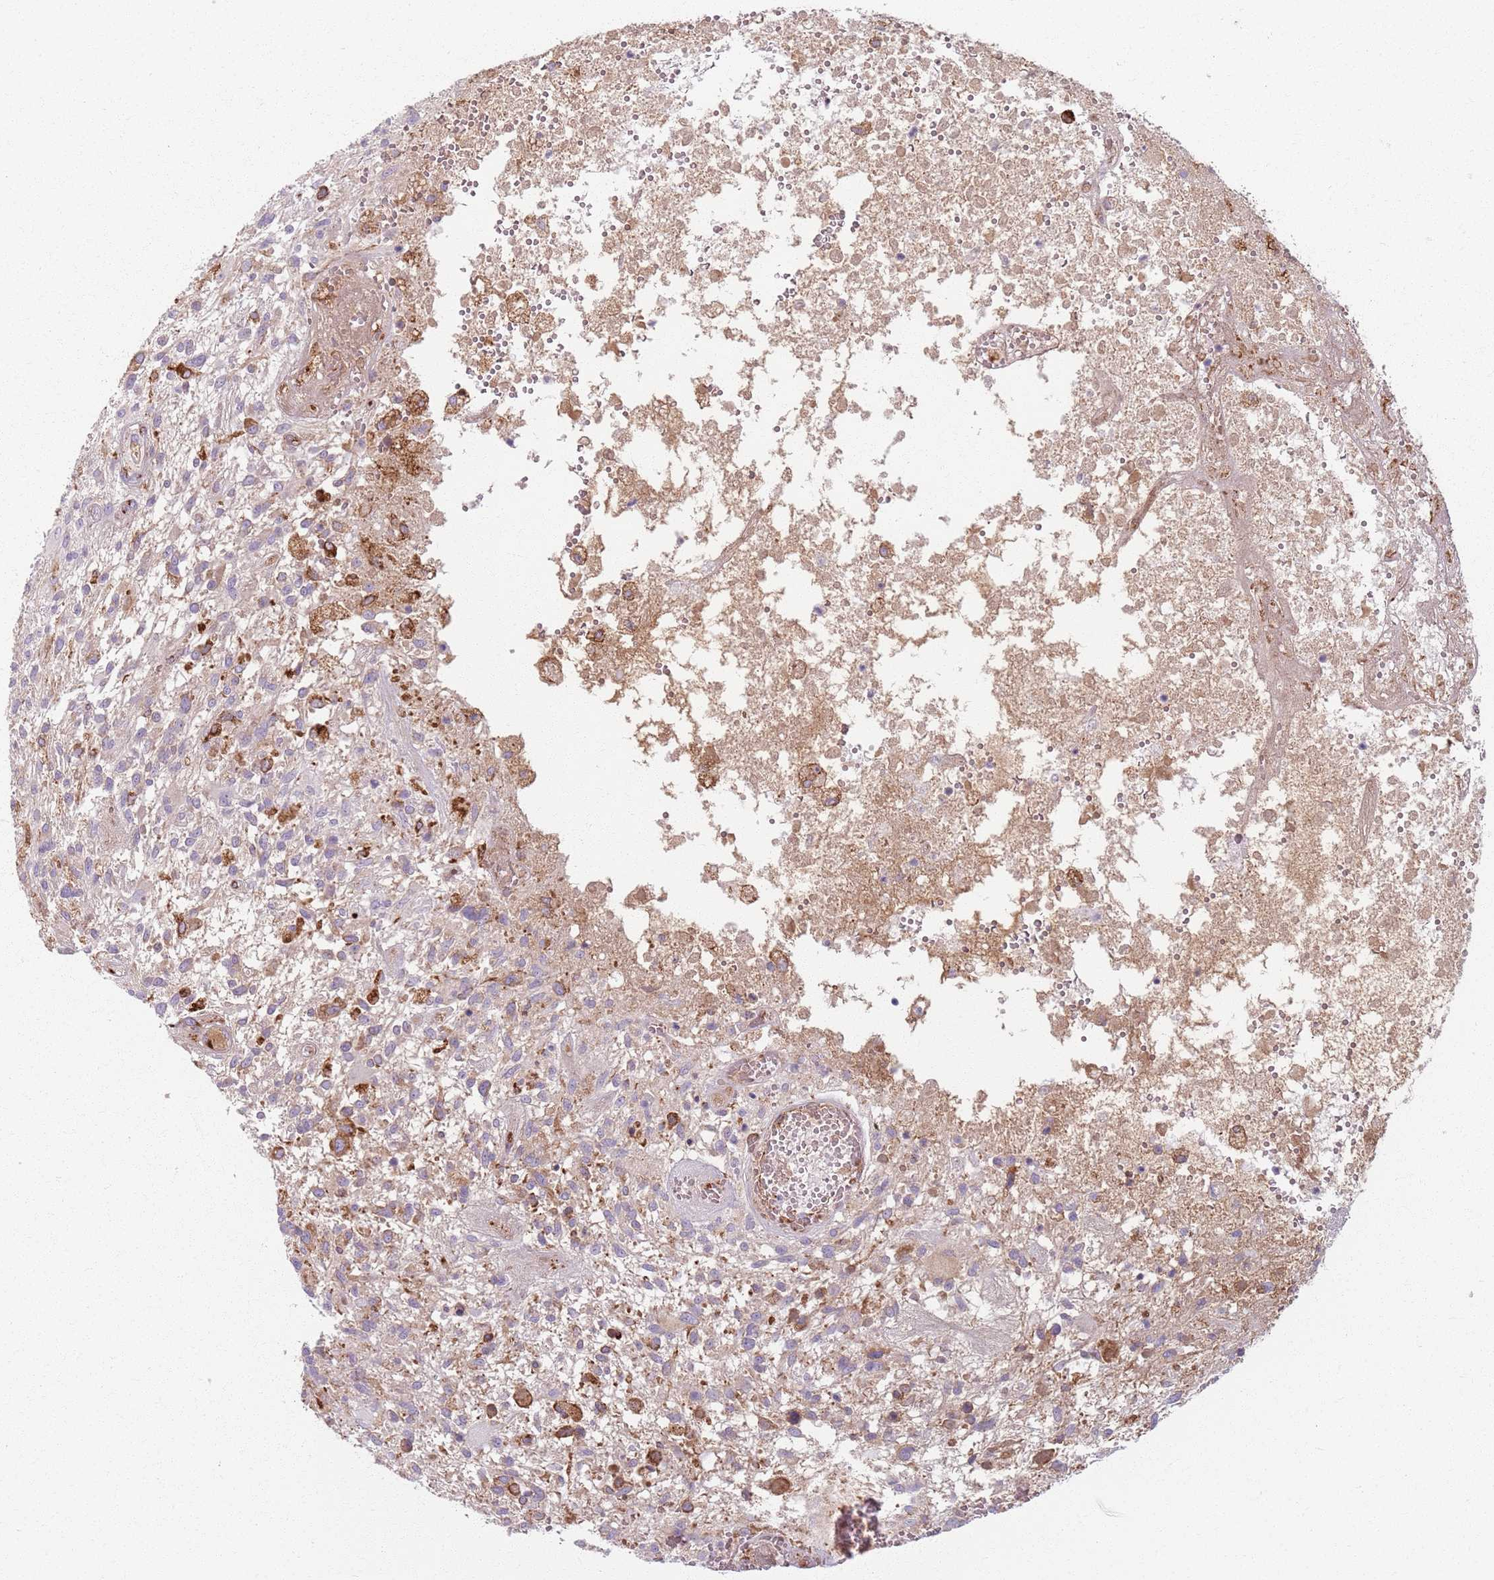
{"staining": {"intensity": "moderate", "quantity": "<25%", "location": "cytoplasmic/membranous"}, "tissue": "glioma", "cell_type": "Tumor cells", "image_type": "cancer", "snomed": [{"axis": "morphology", "description": "Glioma, malignant, High grade"}, {"axis": "topography", "description": "Brain"}], "caption": "Protein analysis of malignant glioma (high-grade) tissue displays moderate cytoplasmic/membranous expression in approximately <25% of tumor cells. (brown staining indicates protein expression, while blue staining denotes nuclei).", "gene": "COLGALT1", "patient": {"sex": "male", "age": 47}}